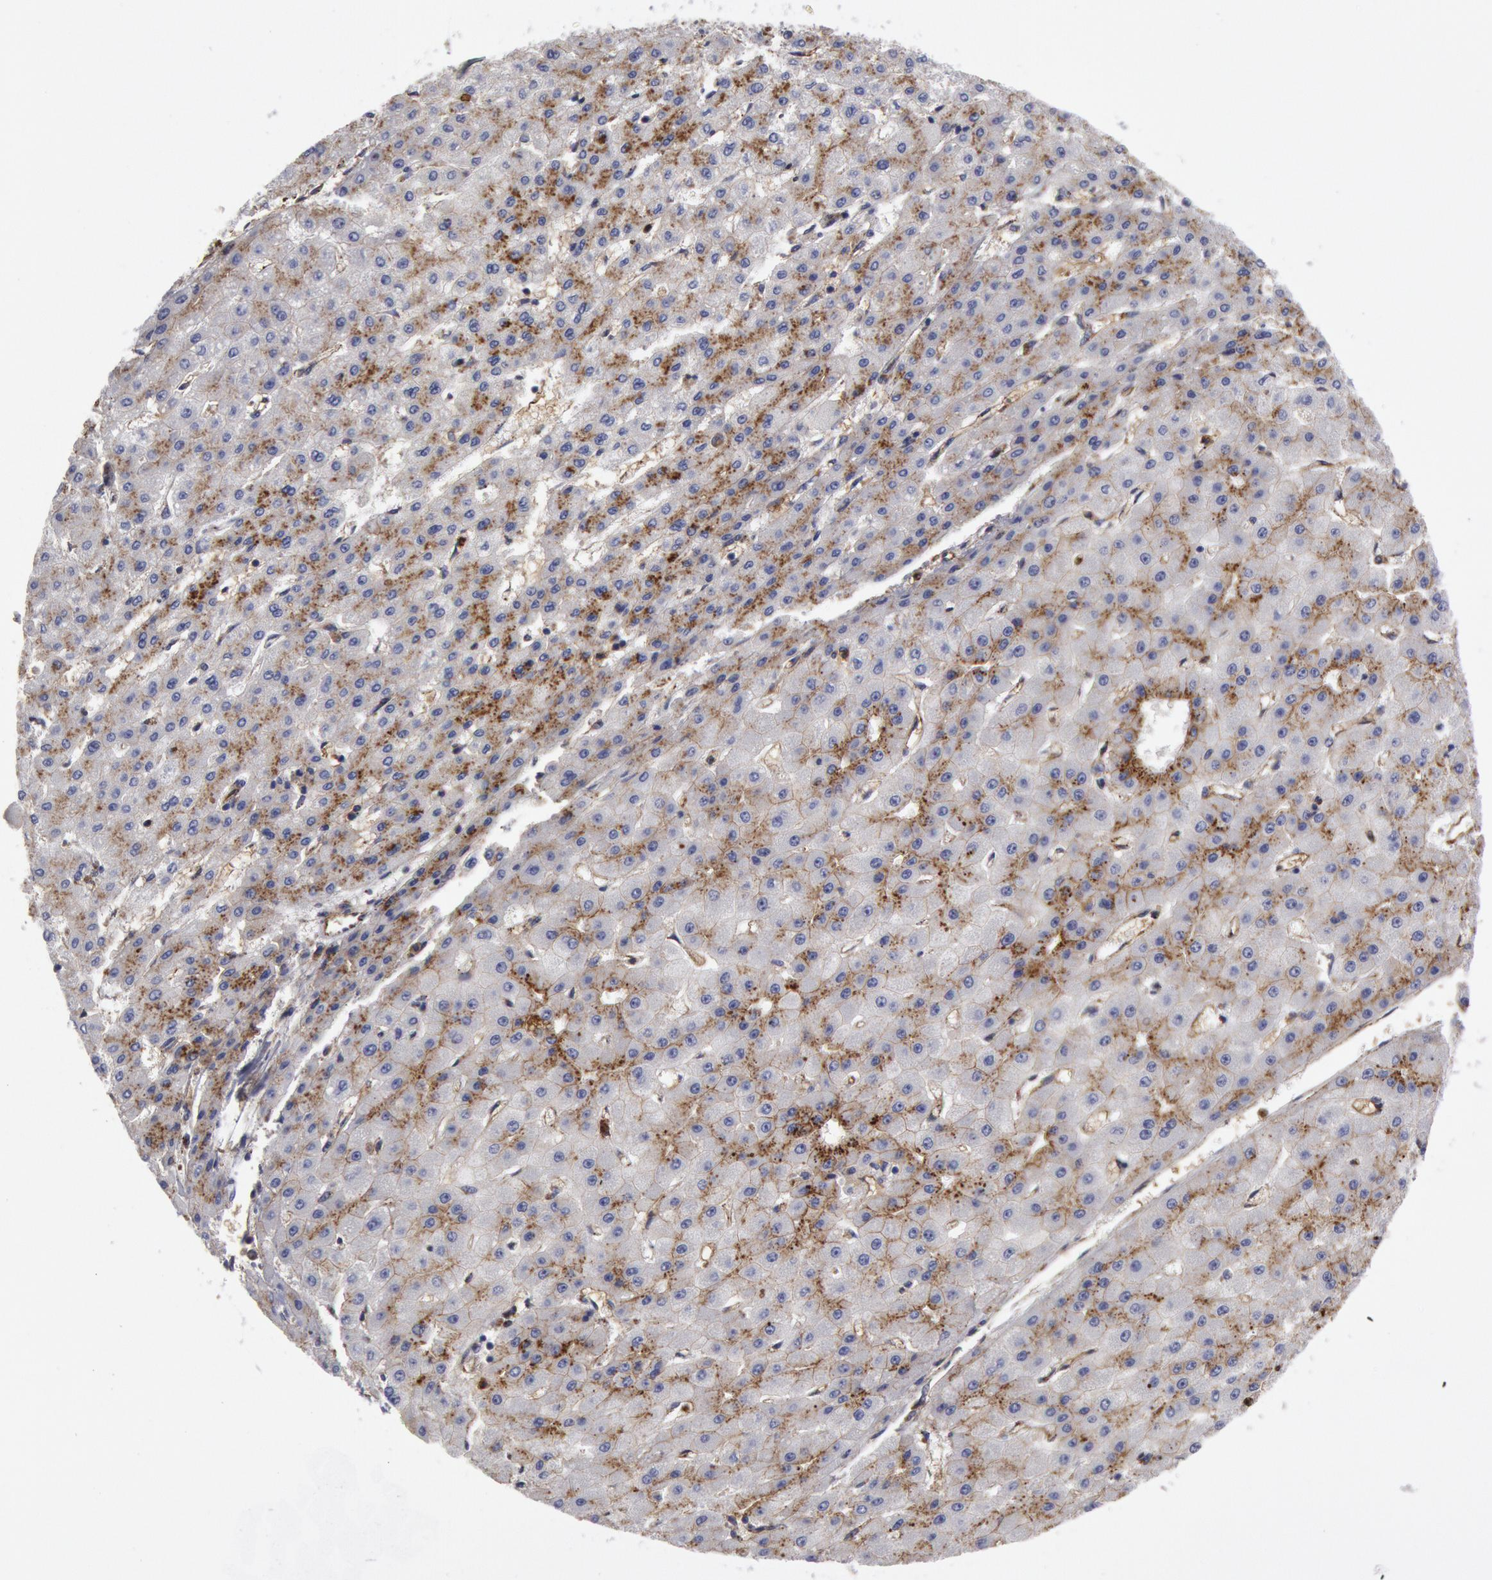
{"staining": {"intensity": "negative", "quantity": "none", "location": "none"}, "tissue": "liver cancer", "cell_type": "Tumor cells", "image_type": "cancer", "snomed": [{"axis": "morphology", "description": "Carcinoma, Hepatocellular, NOS"}, {"axis": "topography", "description": "Liver"}], "caption": "Immunohistochemical staining of liver cancer exhibits no significant positivity in tumor cells.", "gene": "FLOT1", "patient": {"sex": "female", "age": 52}}